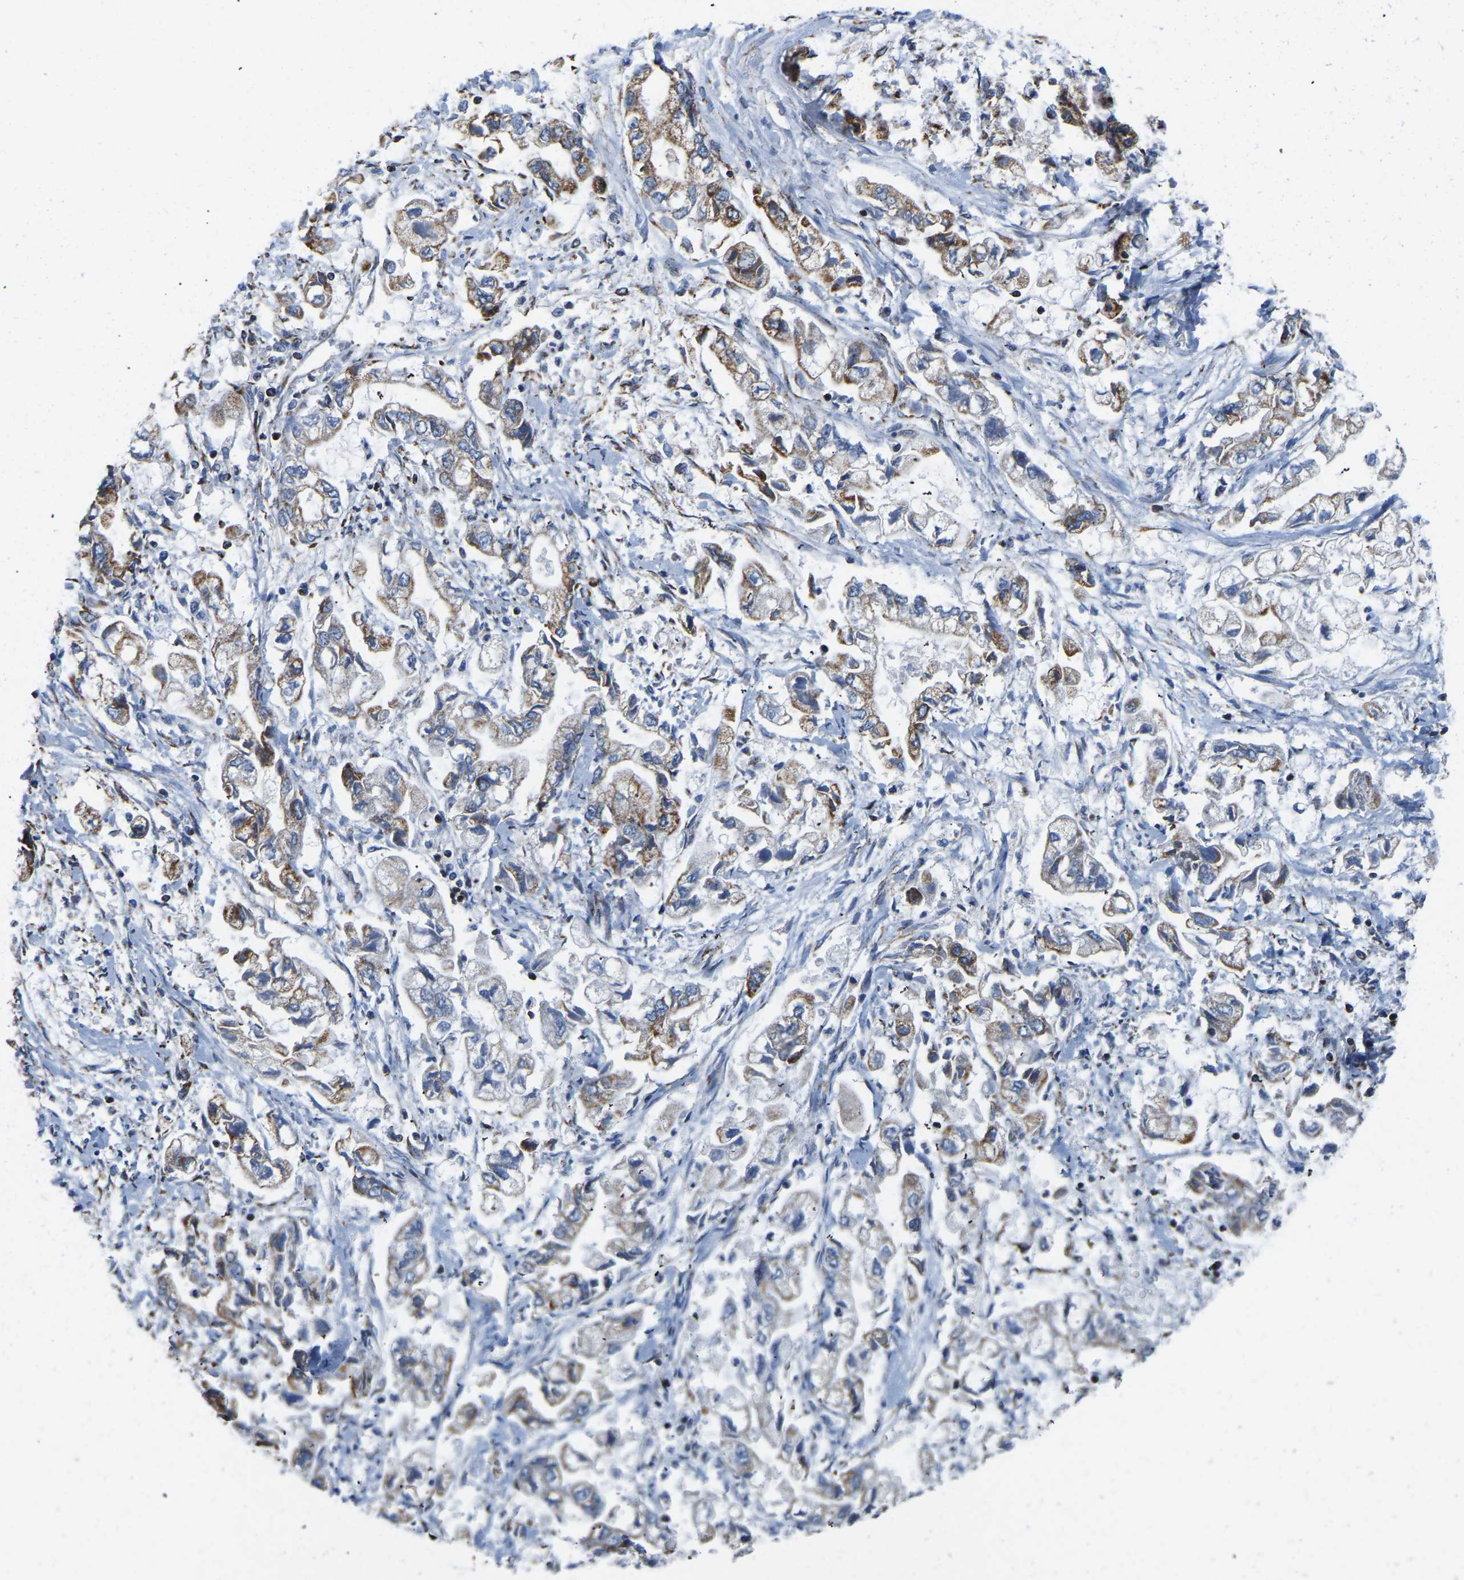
{"staining": {"intensity": "moderate", "quantity": "25%-75%", "location": "cytoplasmic/membranous"}, "tissue": "stomach cancer", "cell_type": "Tumor cells", "image_type": "cancer", "snomed": [{"axis": "morphology", "description": "Normal tissue, NOS"}, {"axis": "morphology", "description": "Adenocarcinoma, NOS"}, {"axis": "topography", "description": "Stomach"}], "caption": "An immunohistochemistry photomicrograph of tumor tissue is shown. Protein staining in brown highlights moderate cytoplasmic/membranous positivity in adenocarcinoma (stomach) within tumor cells.", "gene": "SFXN1", "patient": {"sex": "male", "age": 62}}